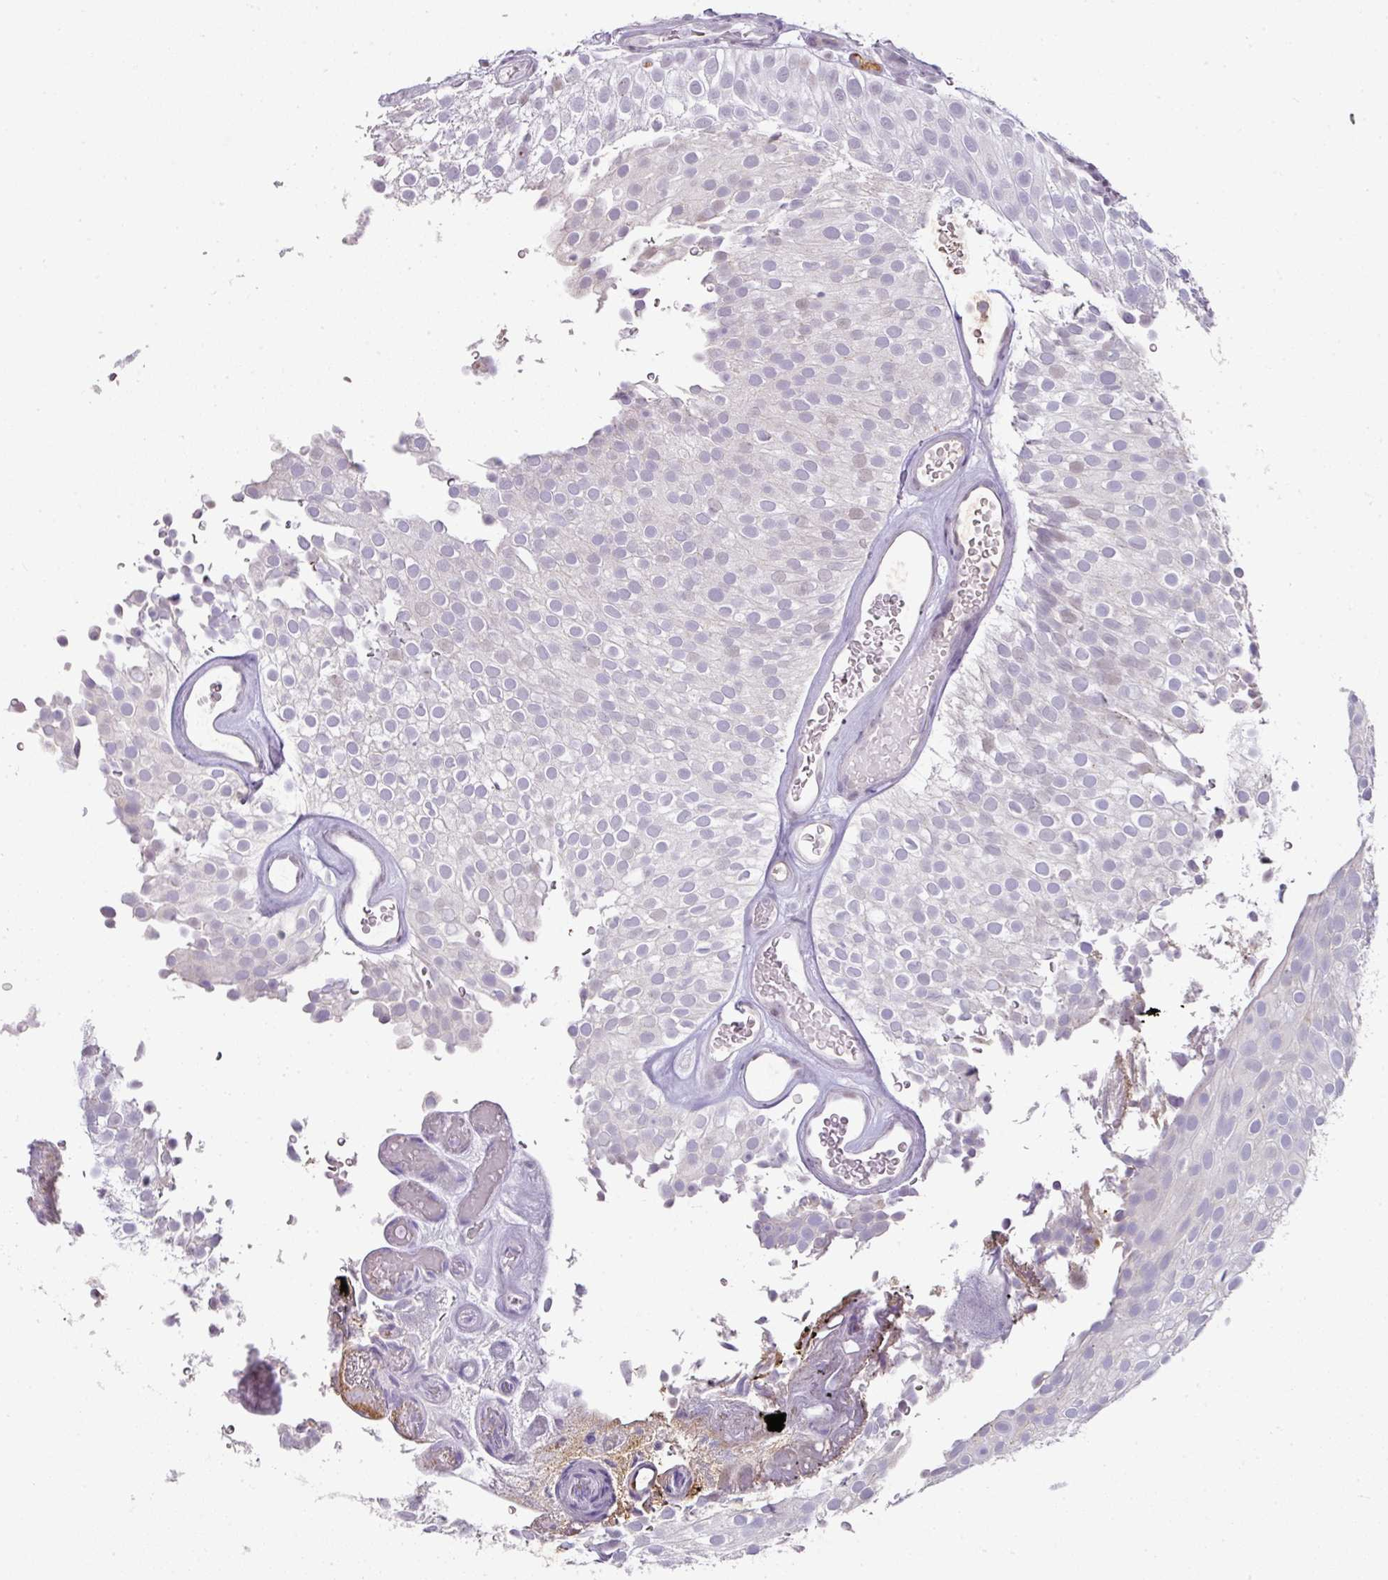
{"staining": {"intensity": "moderate", "quantity": "<25%", "location": "cytoplasmic/membranous"}, "tissue": "urothelial cancer", "cell_type": "Tumor cells", "image_type": "cancer", "snomed": [{"axis": "morphology", "description": "Urothelial carcinoma, Low grade"}, {"axis": "topography", "description": "Urinary bladder"}], "caption": "A histopathology image showing moderate cytoplasmic/membranous positivity in about <25% of tumor cells in urothelial carcinoma (low-grade), as visualized by brown immunohistochemical staining.", "gene": "CCZ1", "patient": {"sex": "male", "age": 78}}